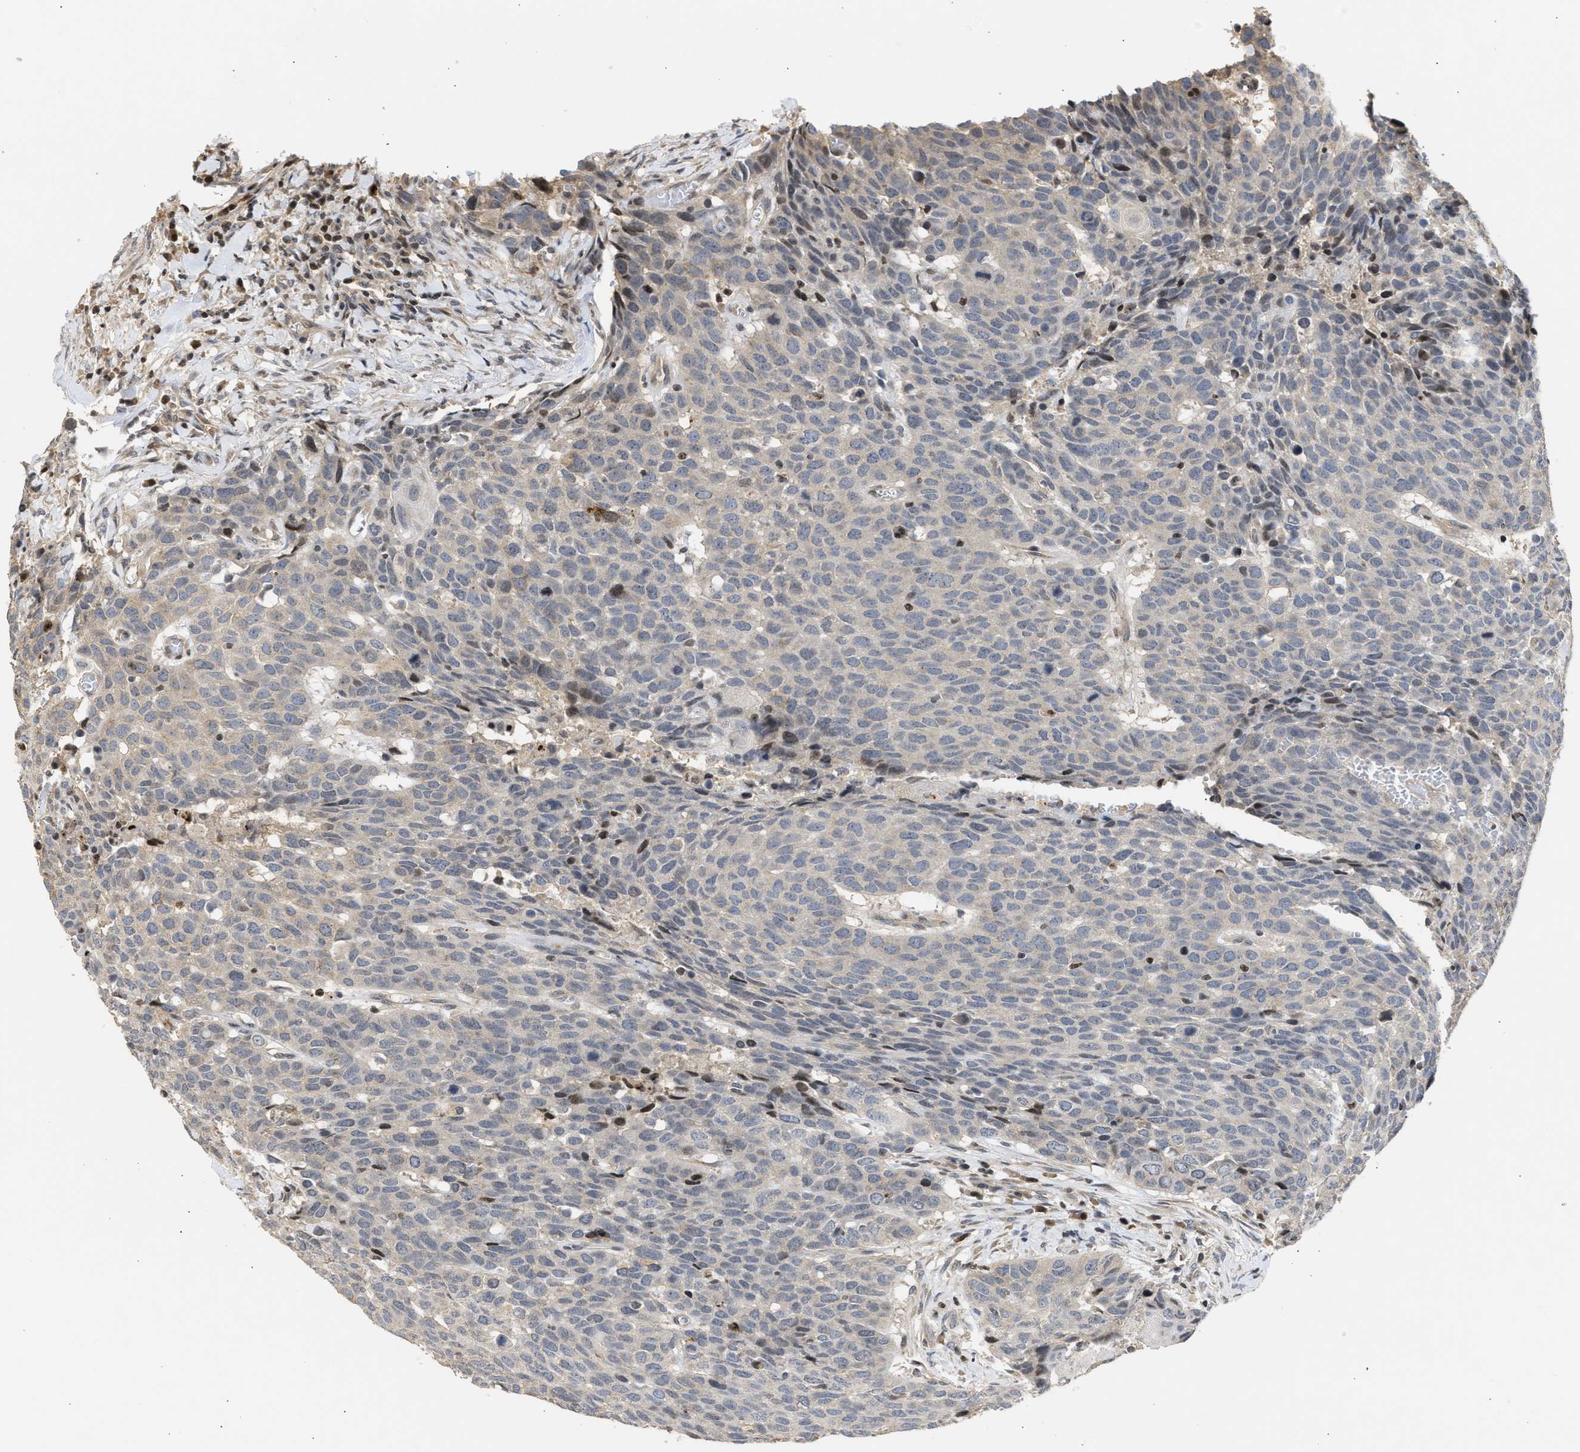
{"staining": {"intensity": "negative", "quantity": "none", "location": "none"}, "tissue": "head and neck cancer", "cell_type": "Tumor cells", "image_type": "cancer", "snomed": [{"axis": "morphology", "description": "Squamous cell carcinoma, NOS"}, {"axis": "topography", "description": "Head-Neck"}], "caption": "Tumor cells show no significant protein expression in head and neck squamous cell carcinoma.", "gene": "ENSG00000142539", "patient": {"sex": "male", "age": 66}}